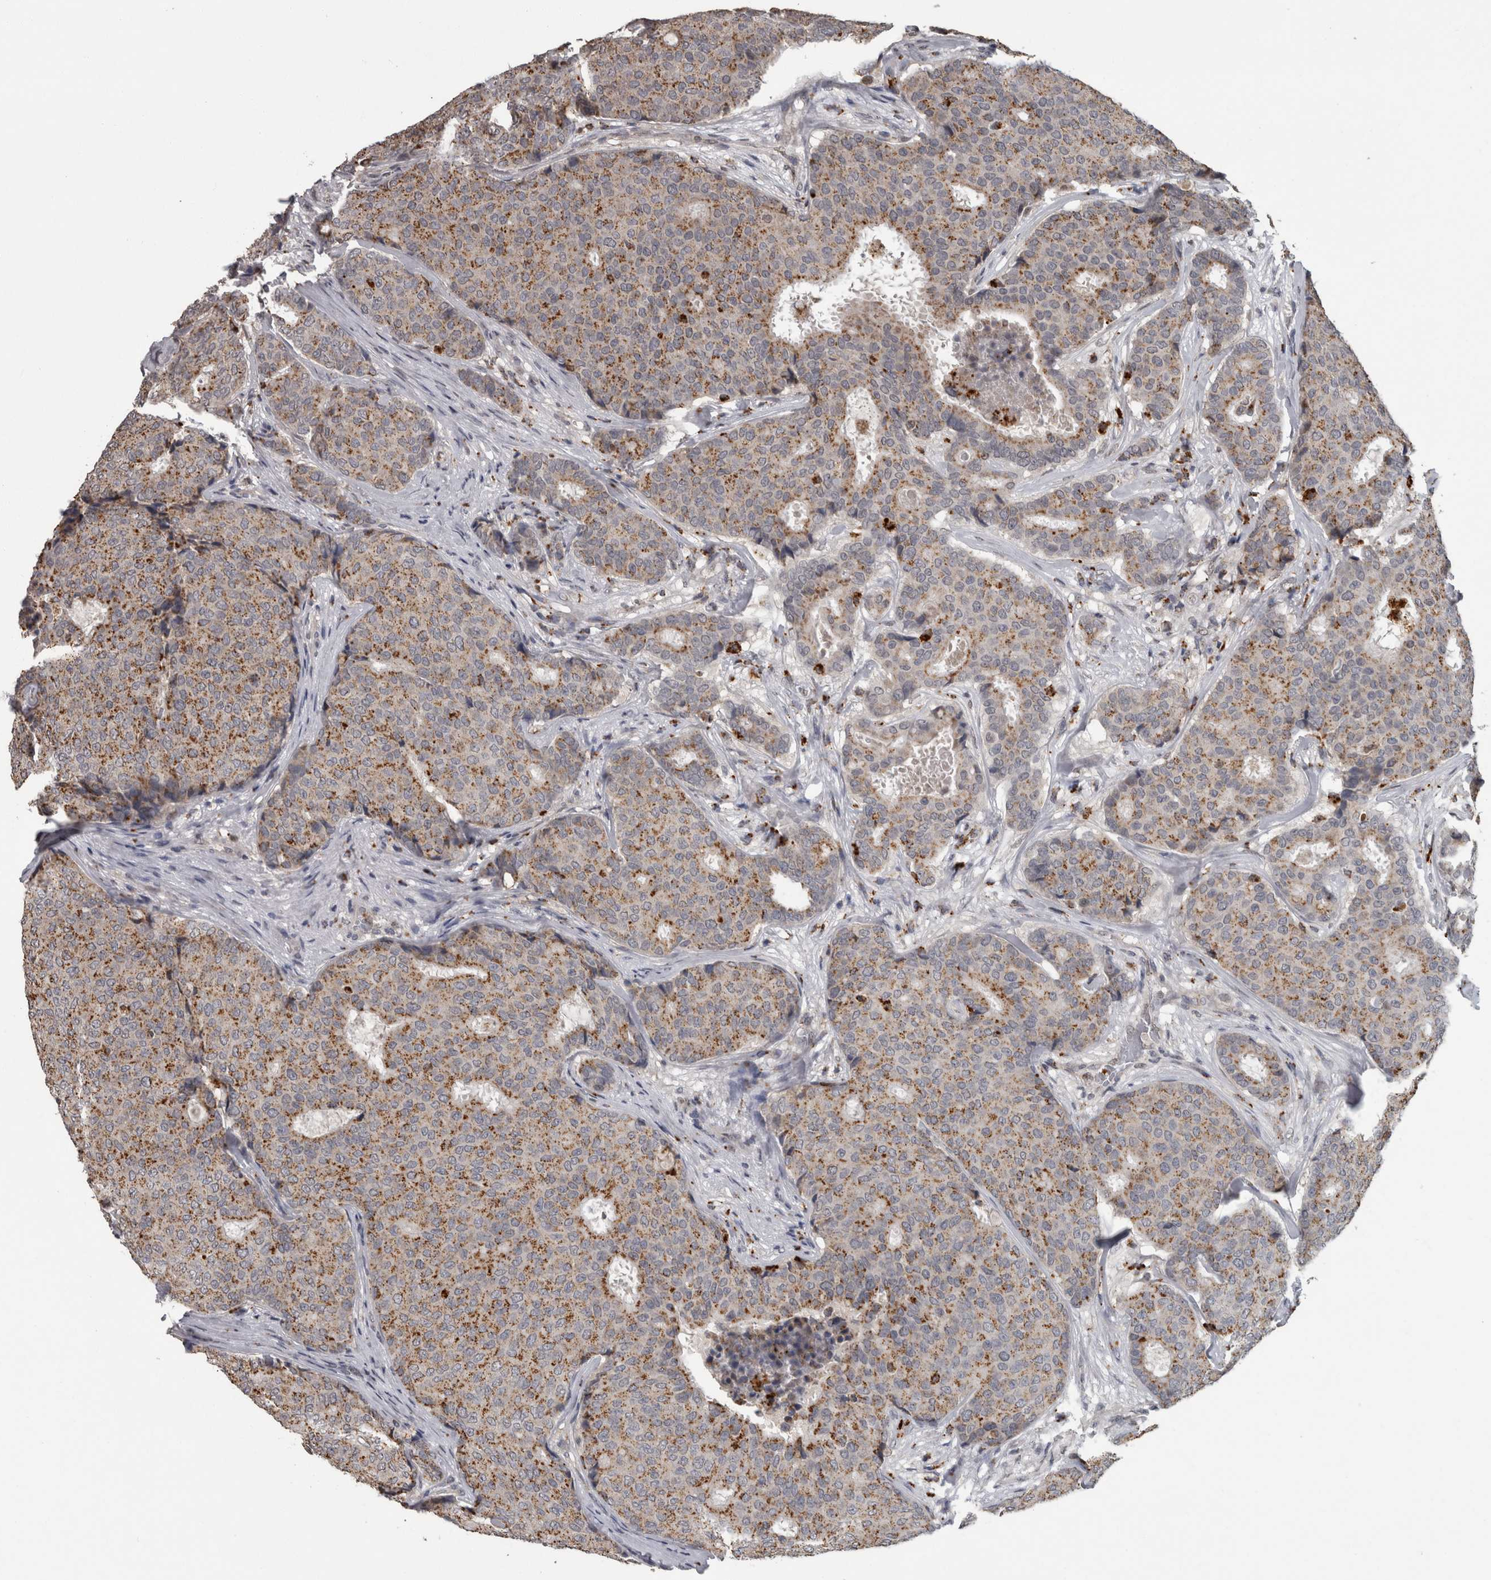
{"staining": {"intensity": "moderate", "quantity": ">75%", "location": "cytoplasmic/membranous"}, "tissue": "breast cancer", "cell_type": "Tumor cells", "image_type": "cancer", "snomed": [{"axis": "morphology", "description": "Duct carcinoma"}, {"axis": "topography", "description": "Breast"}], "caption": "A histopathology image showing moderate cytoplasmic/membranous expression in approximately >75% of tumor cells in breast cancer (invasive ductal carcinoma), as visualized by brown immunohistochemical staining.", "gene": "NAAA", "patient": {"sex": "female", "age": 75}}